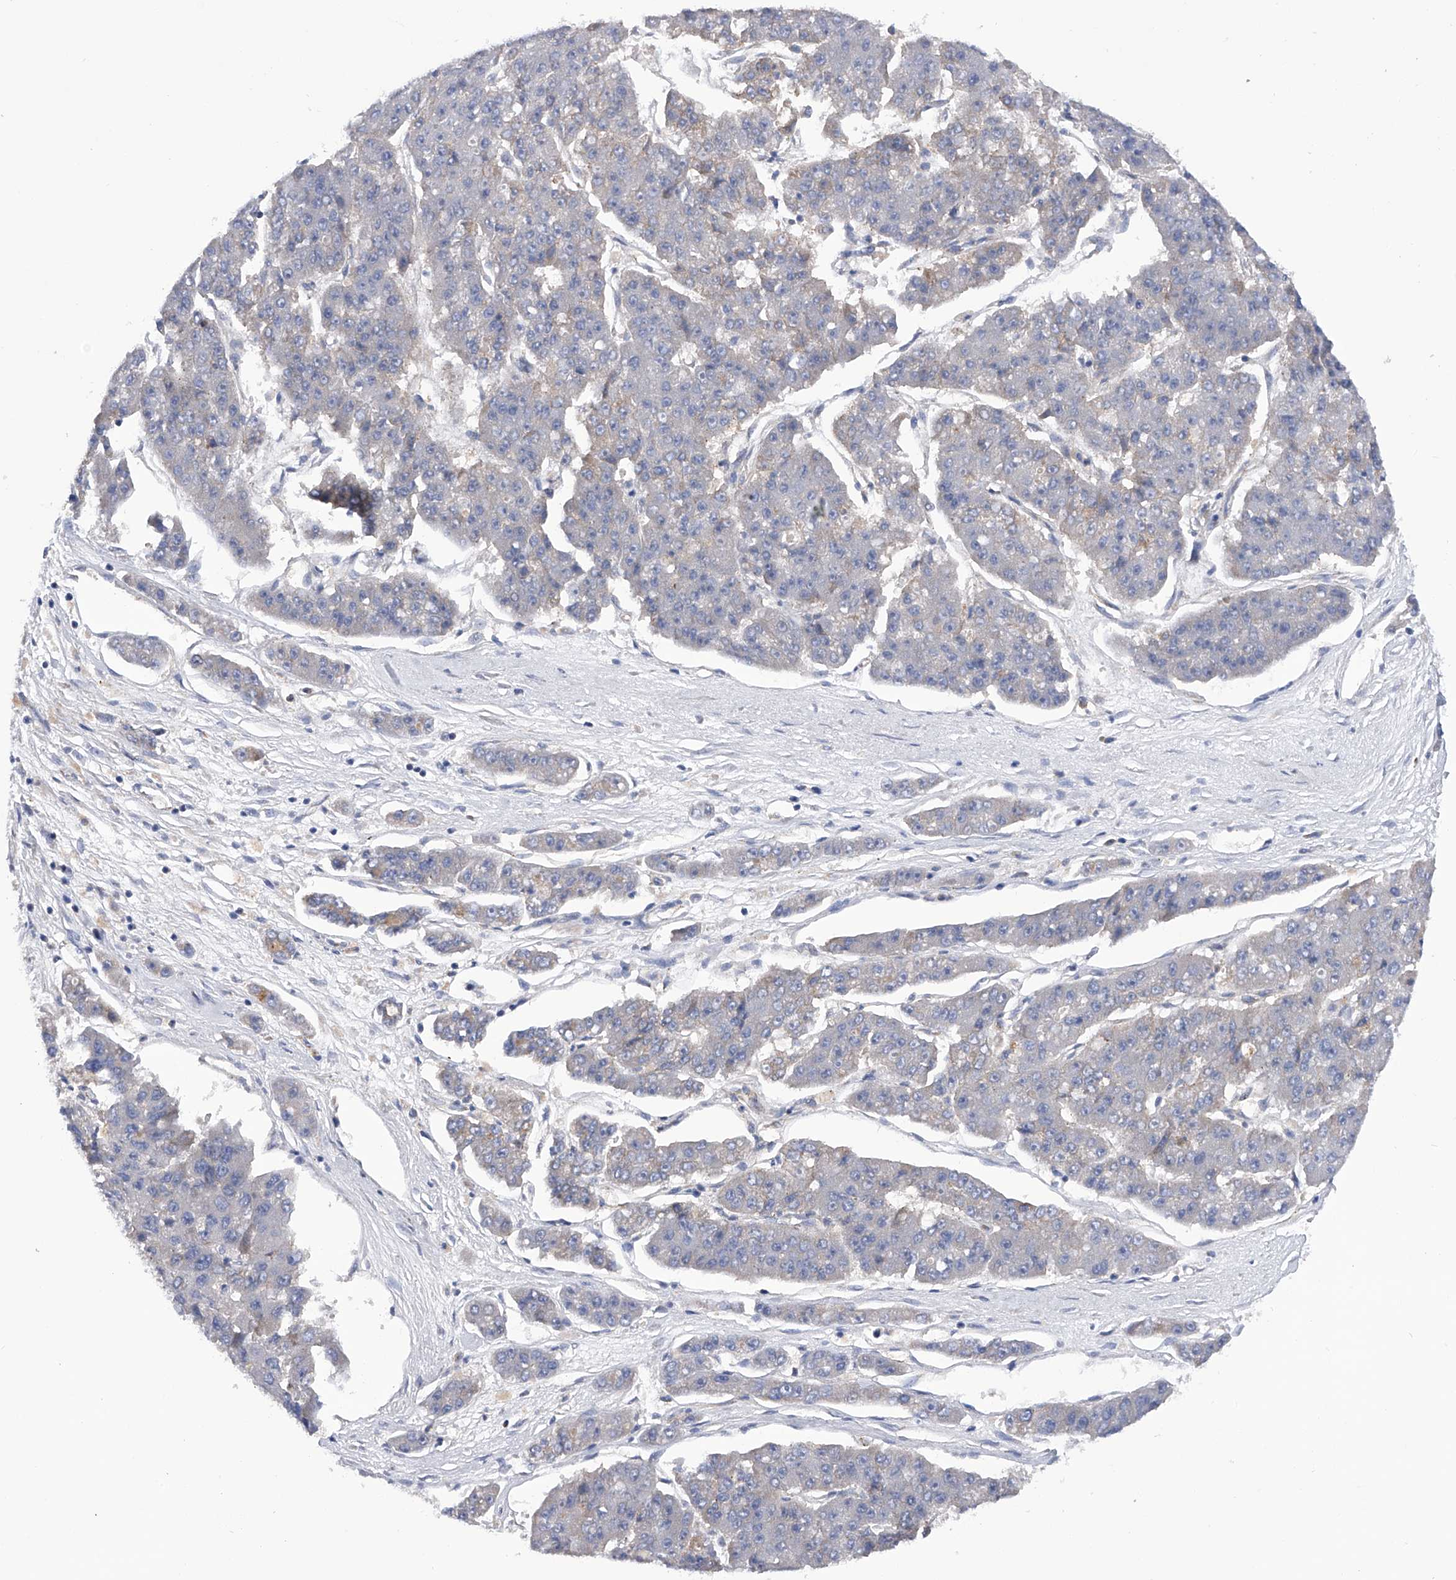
{"staining": {"intensity": "negative", "quantity": "none", "location": "none"}, "tissue": "pancreatic cancer", "cell_type": "Tumor cells", "image_type": "cancer", "snomed": [{"axis": "morphology", "description": "Adenocarcinoma, NOS"}, {"axis": "topography", "description": "Pancreas"}], "caption": "Tumor cells show no significant protein expression in pancreatic cancer. (DAB (3,3'-diaminobenzidine) immunohistochemistry (IHC), high magnification).", "gene": "MLYCD", "patient": {"sex": "male", "age": 50}}